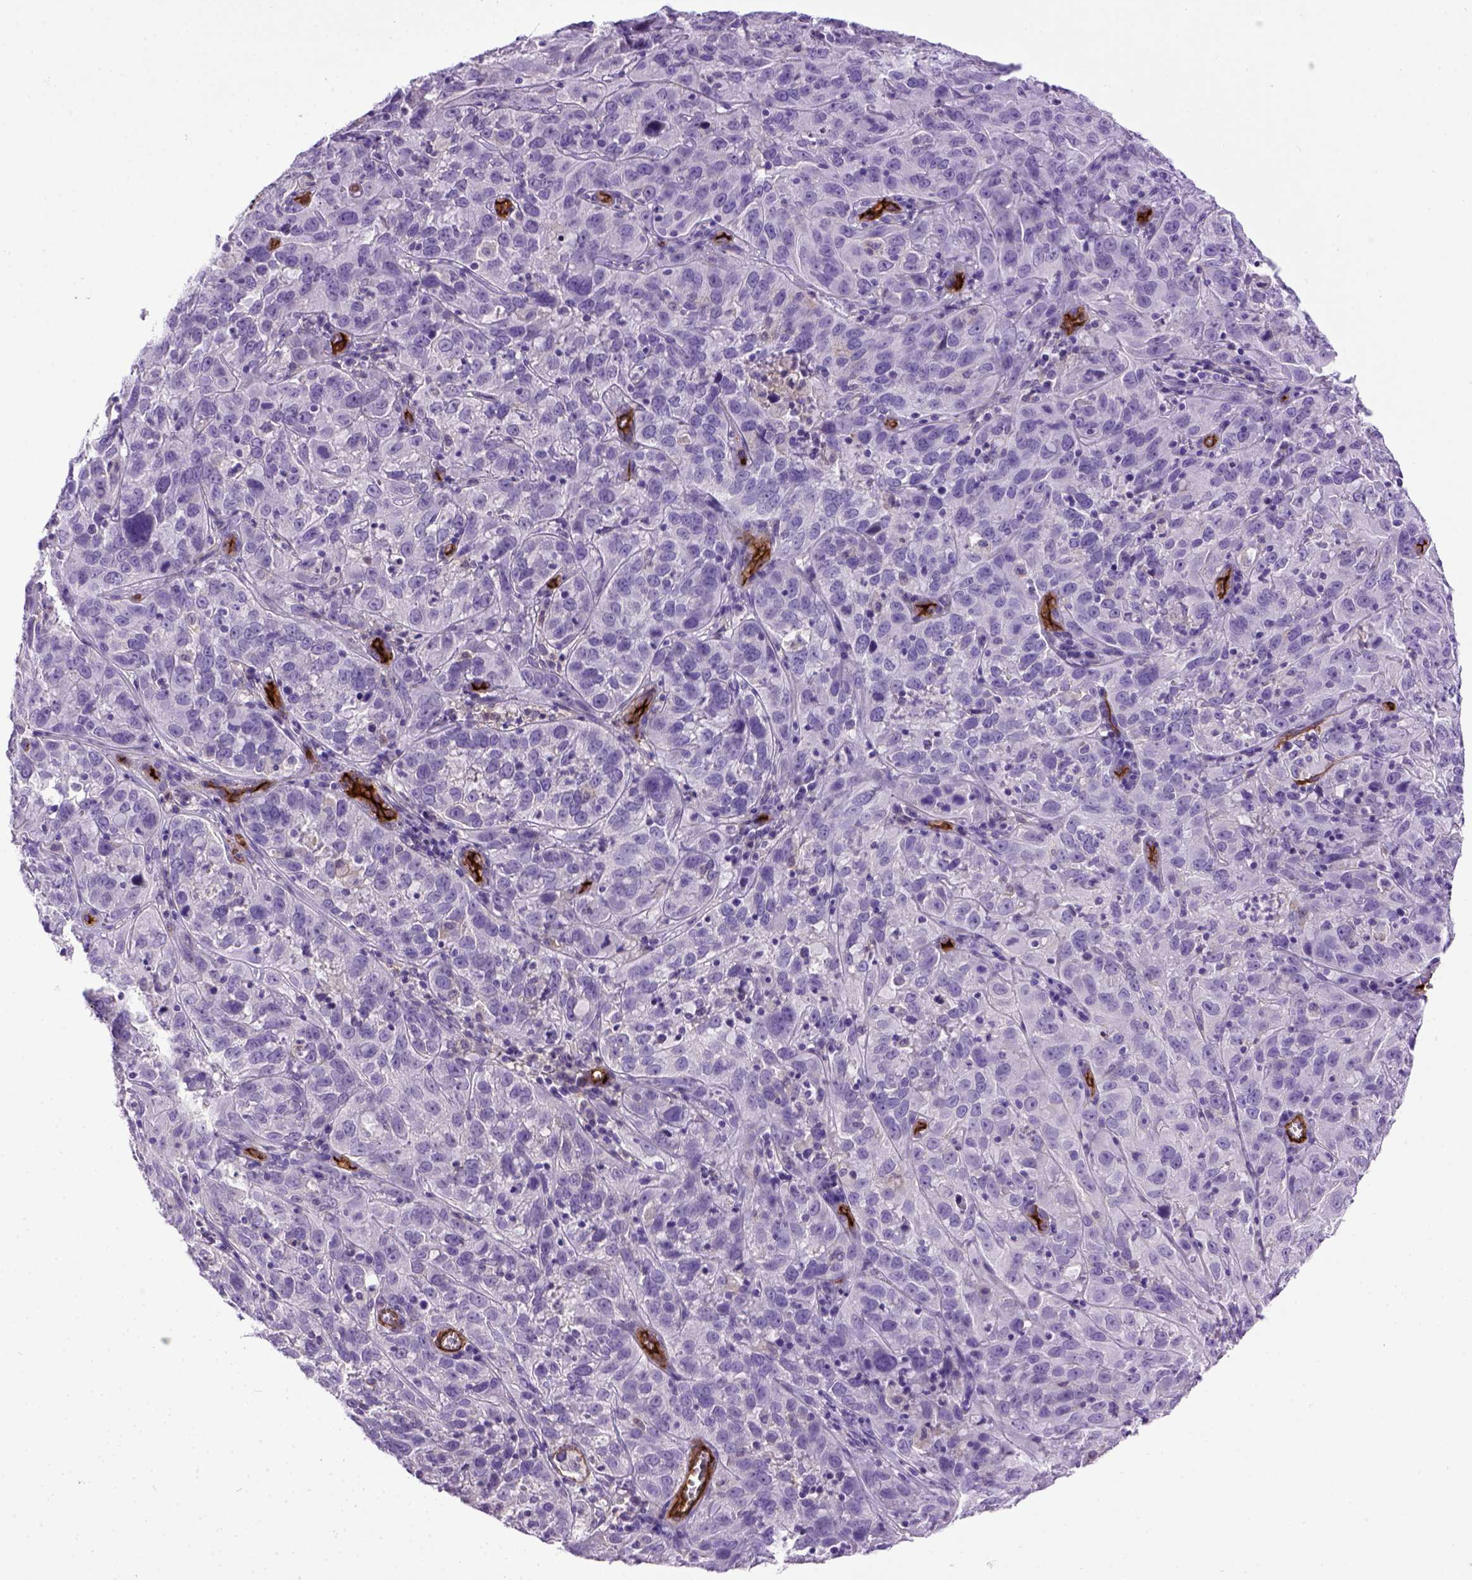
{"staining": {"intensity": "negative", "quantity": "none", "location": "none"}, "tissue": "cervical cancer", "cell_type": "Tumor cells", "image_type": "cancer", "snomed": [{"axis": "morphology", "description": "Squamous cell carcinoma, NOS"}, {"axis": "topography", "description": "Cervix"}], "caption": "Immunohistochemistry of human cervical squamous cell carcinoma exhibits no staining in tumor cells. (DAB (3,3'-diaminobenzidine) immunohistochemistry with hematoxylin counter stain).", "gene": "ENG", "patient": {"sex": "female", "age": 32}}